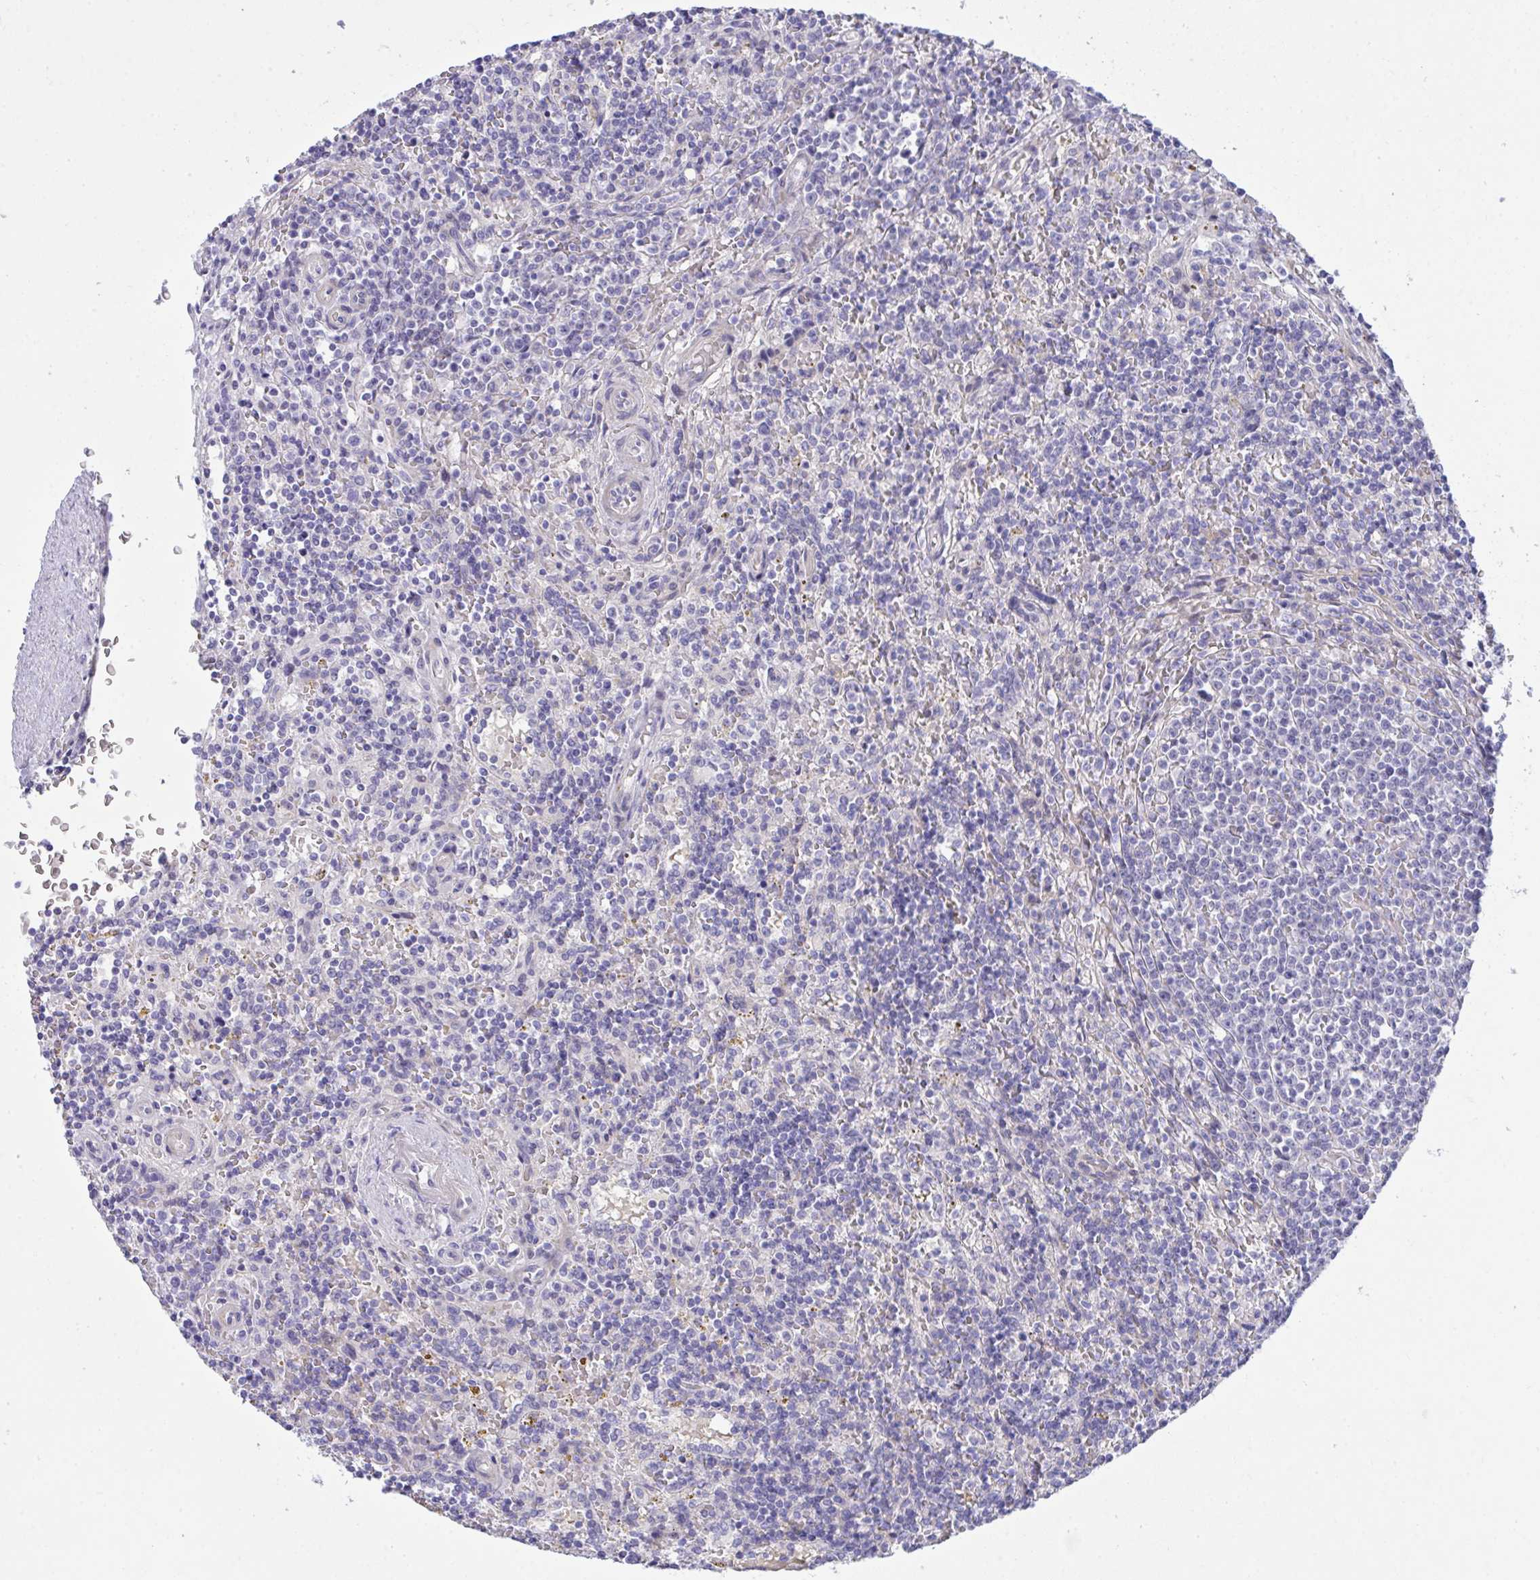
{"staining": {"intensity": "negative", "quantity": "none", "location": "none"}, "tissue": "lymphoma", "cell_type": "Tumor cells", "image_type": "cancer", "snomed": [{"axis": "morphology", "description": "Malignant lymphoma, non-Hodgkin's type, Low grade"}, {"axis": "topography", "description": "Spleen"}], "caption": "IHC of human lymphoma displays no staining in tumor cells.", "gene": "MED9", "patient": {"sex": "male", "age": 67}}